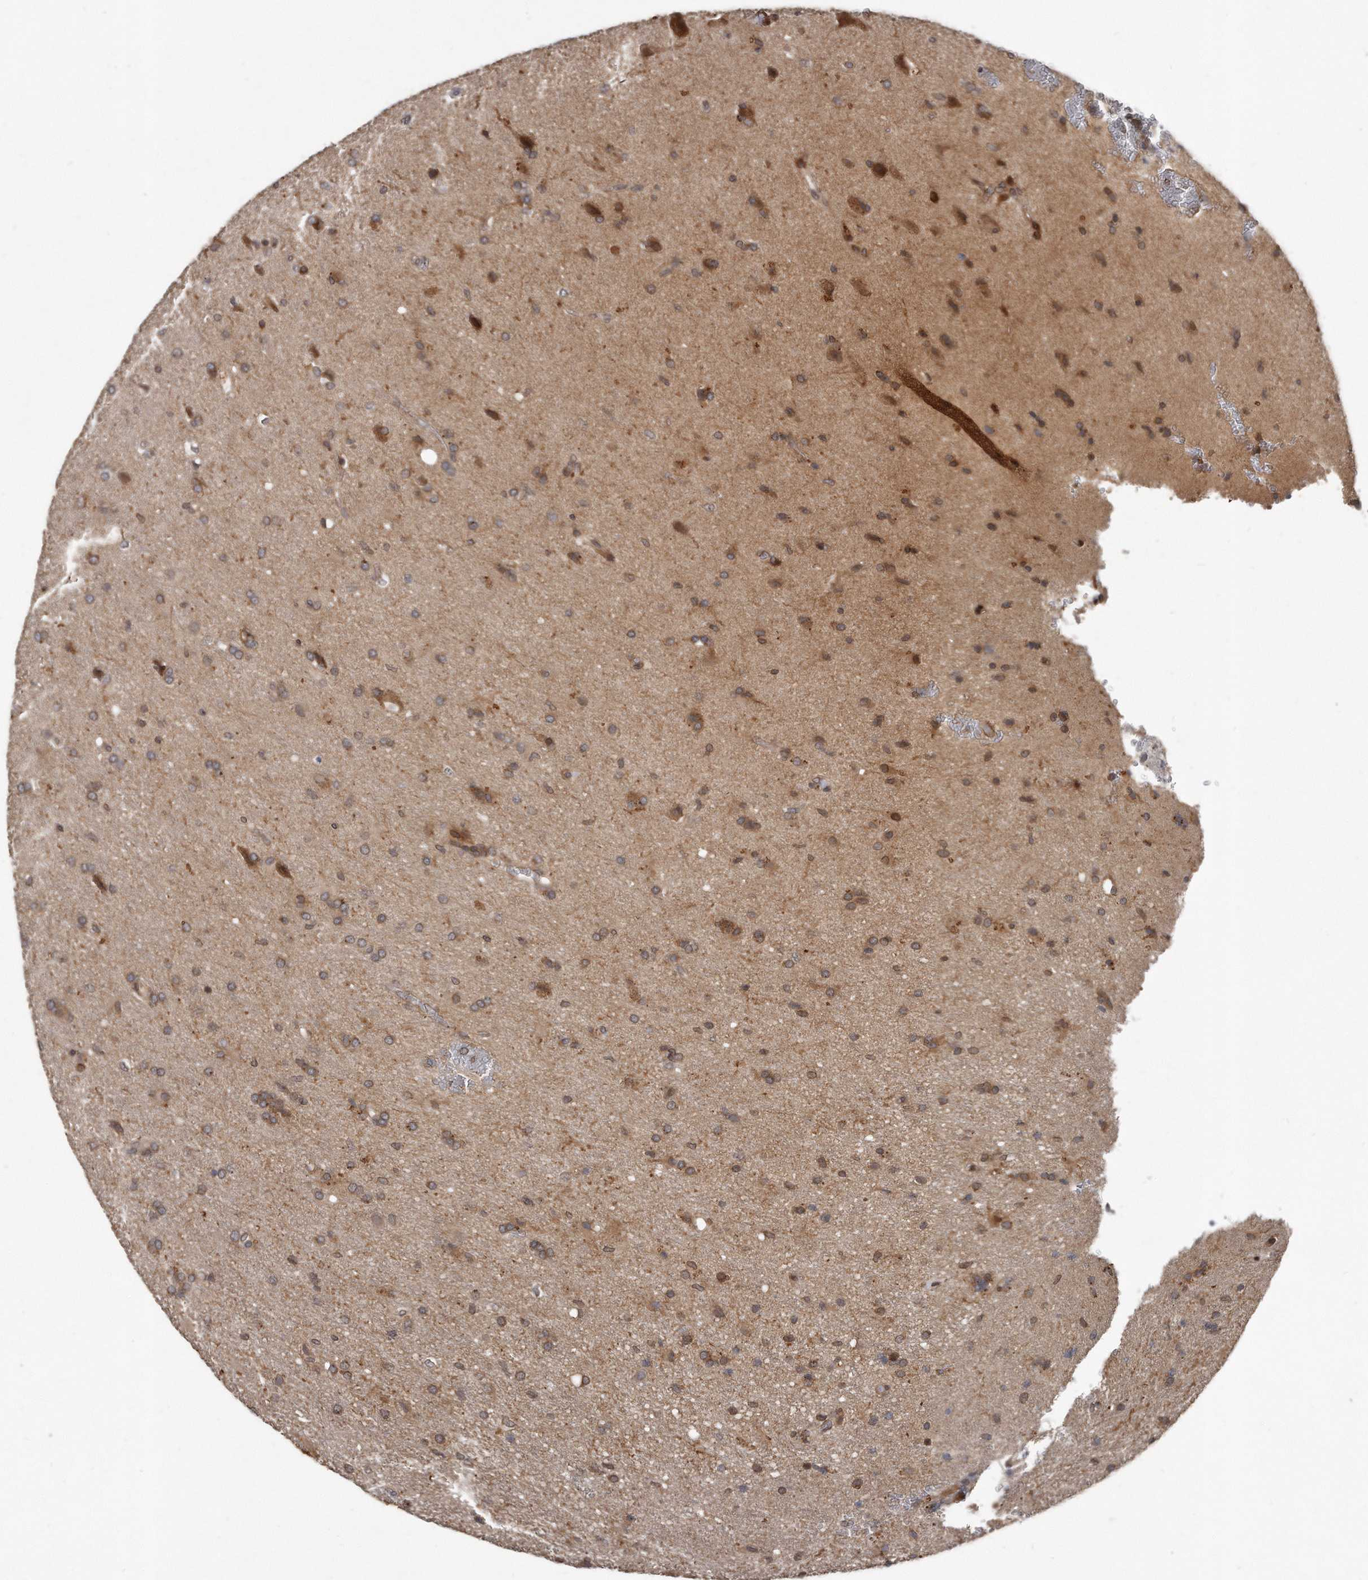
{"staining": {"intensity": "moderate", "quantity": ">75%", "location": "cytoplasmic/membranous"}, "tissue": "glioma", "cell_type": "Tumor cells", "image_type": "cancer", "snomed": [{"axis": "morphology", "description": "Glioma, malignant, High grade"}, {"axis": "topography", "description": "Brain"}], "caption": "Glioma tissue shows moderate cytoplasmic/membranous expression in approximately >75% of tumor cells, visualized by immunohistochemistry. (DAB = brown stain, brightfield microscopy at high magnification).", "gene": "GCH1", "patient": {"sex": "female", "age": 57}}